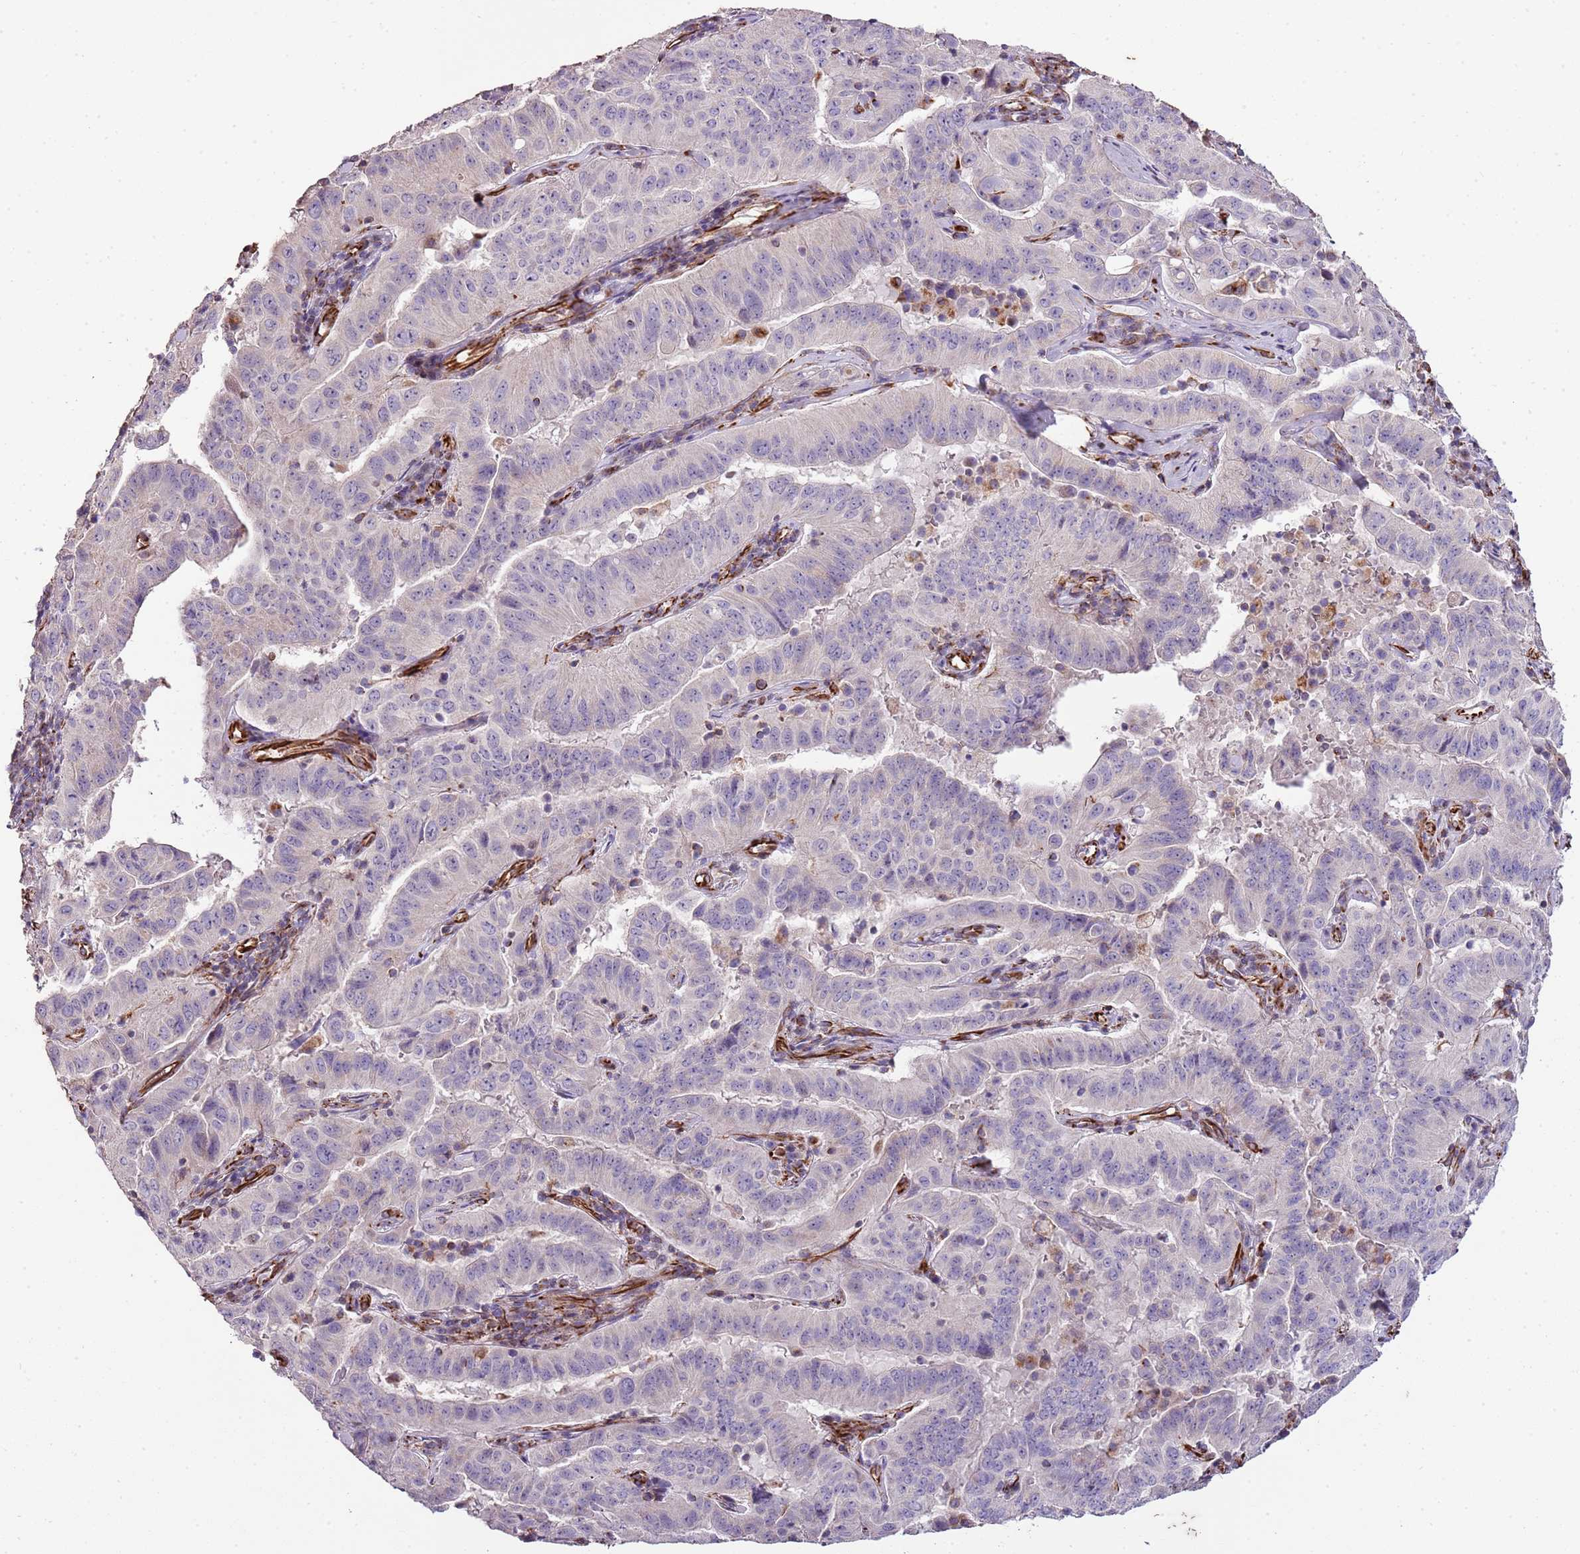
{"staining": {"intensity": "negative", "quantity": "none", "location": "none"}, "tissue": "pancreatic cancer", "cell_type": "Tumor cells", "image_type": "cancer", "snomed": [{"axis": "morphology", "description": "Adenocarcinoma, NOS"}, {"axis": "topography", "description": "Pancreas"}], "caption": "DAB (3,3'-diaminobenzidine) immunohistochemical staining of pancreatic cancer (adenocarcinoma) demonstrates no significant expression in tumor cells.", "gene": "ZNF786", "patient": {"sex": "male", "age": 63}}